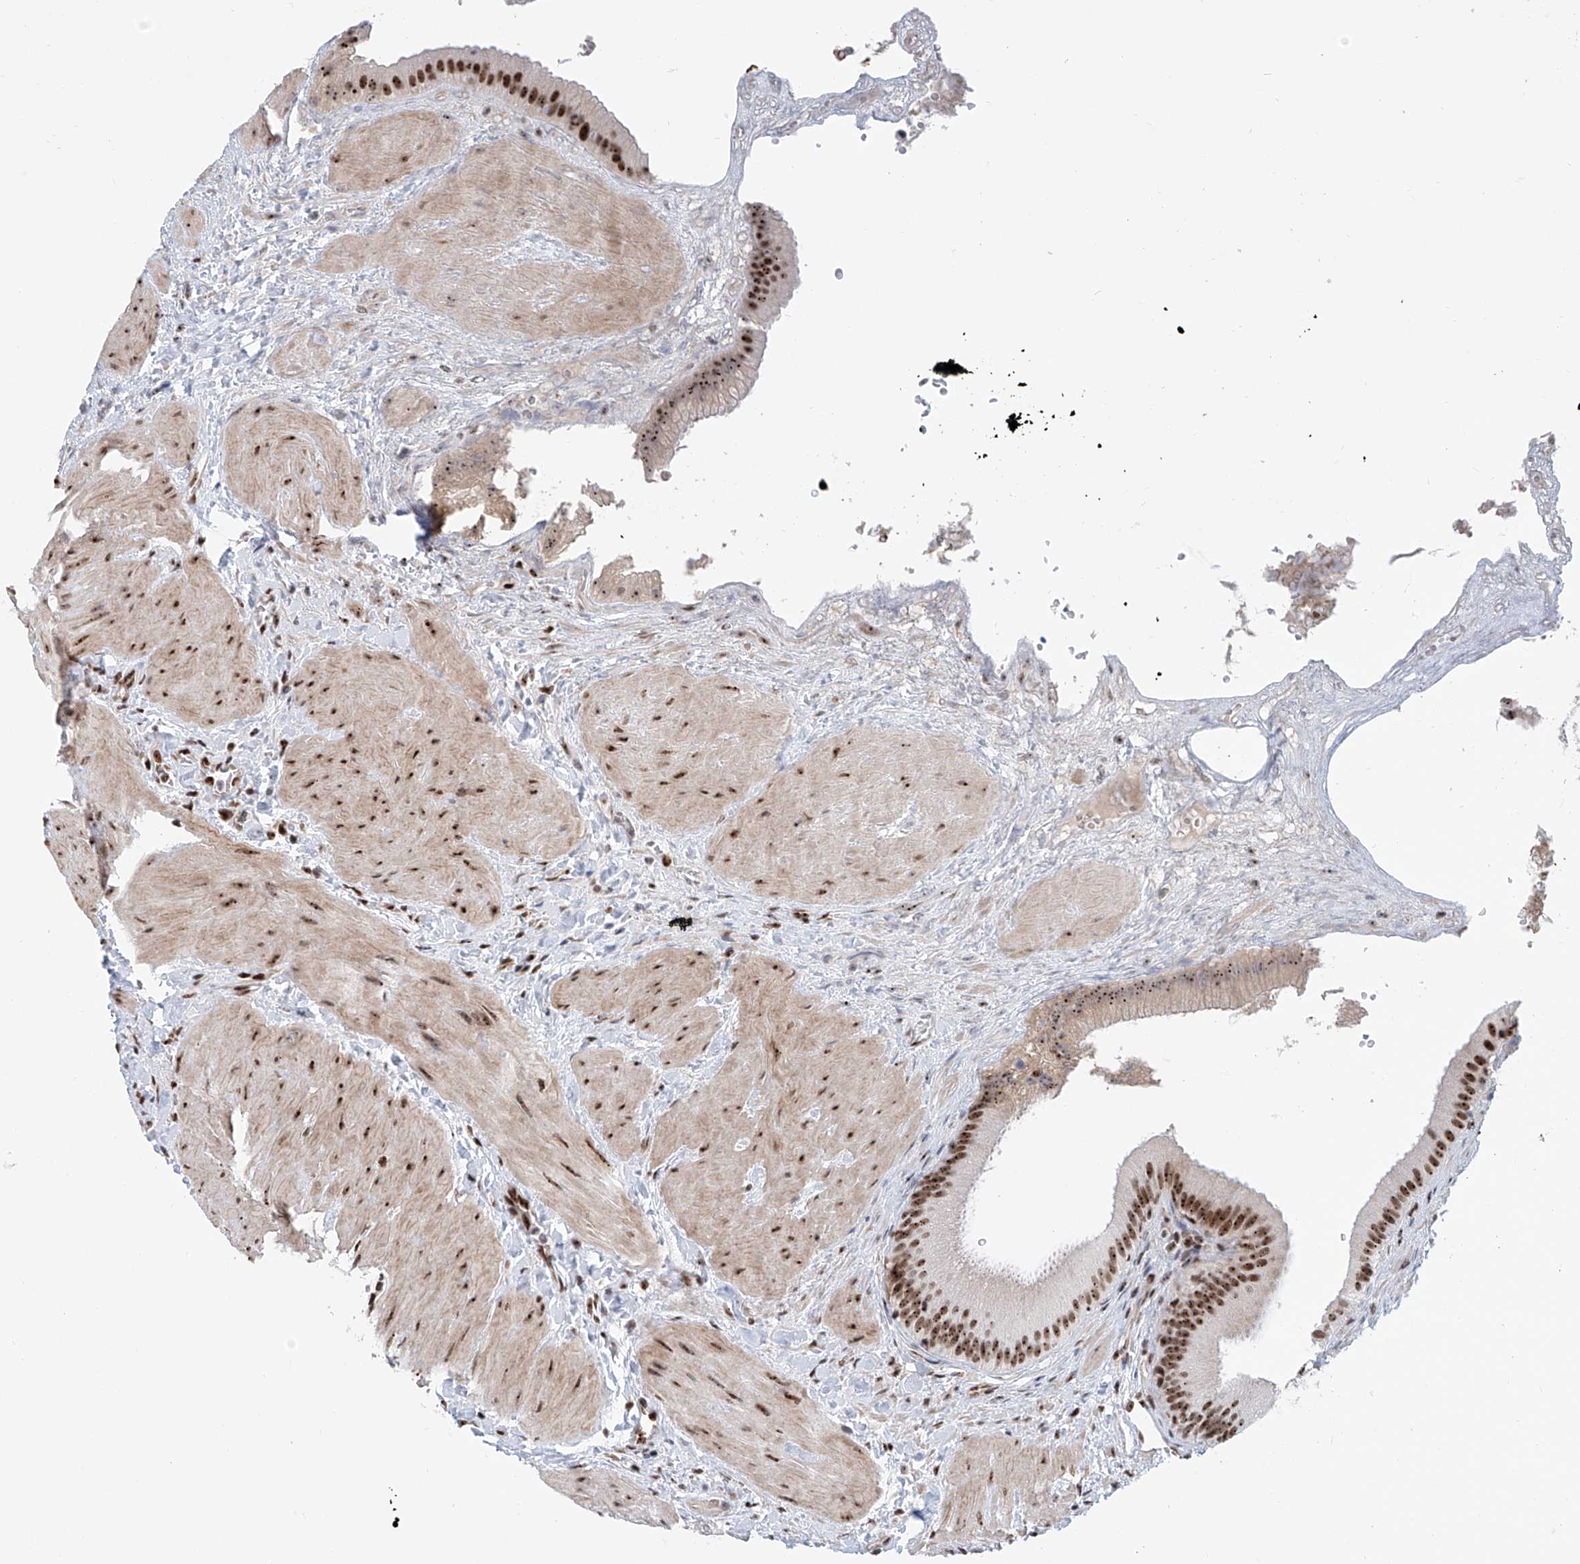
{"staining": {"intensity": "strong", "quantity": ">75%", "location": "nuclear"}, "tissue": "gallbladder", "cell_type": "Glandular cells", "image_type": "normal", "snomed": [{"axis": "morphology", "description": "Normal tissue, NOS"}, {"axis": "topography", "description": "Gallbladder"}], "caption": "This is a micrograph of IHC staining of unremarkable gallbladder, which shows strong expression in the nuclear of glandular cells.", "gene": "PRUNE2", "patient": {"sex": "male", "age": 55}}